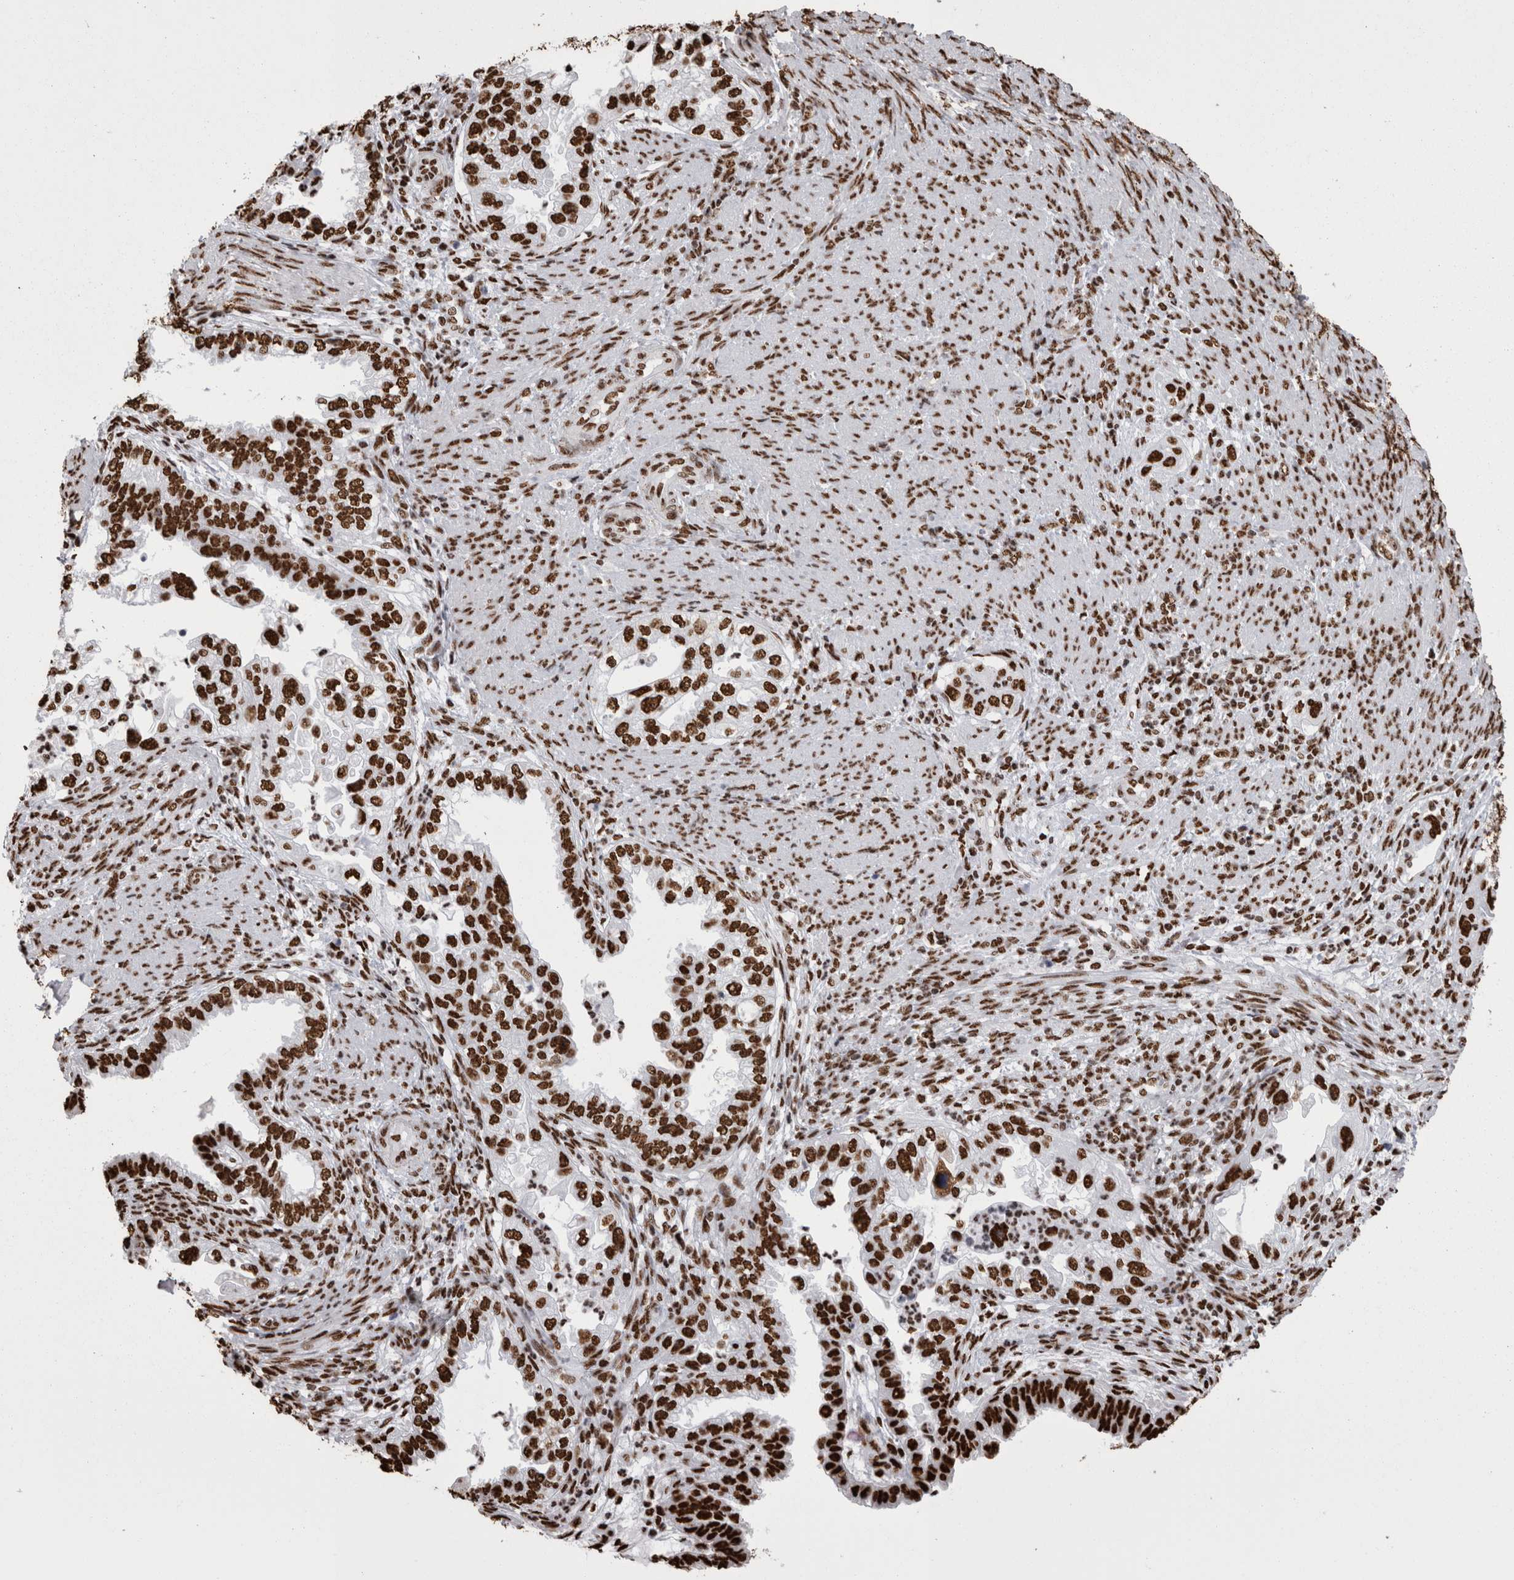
{"staining": {"intensity": "strong", "quantity": ">75%", "location": "nuclear"}, "tissue": "endometrial cancer", "cell_type": "Tumor cells", "image_type": "cancer", "snomed": [{"axis": "morphology", "description": "Adenocarcinoma, NOS"}, {"axis": "topography", "description": "Endometrium"}], "caption": "Endometrial adenocarcinoma stained for a protein (brown) displays strong nuclear positive staining in about >75% of tumor cells.", "gene": "HNRNPM", "patient": {"sex": "female", "age": 85}}